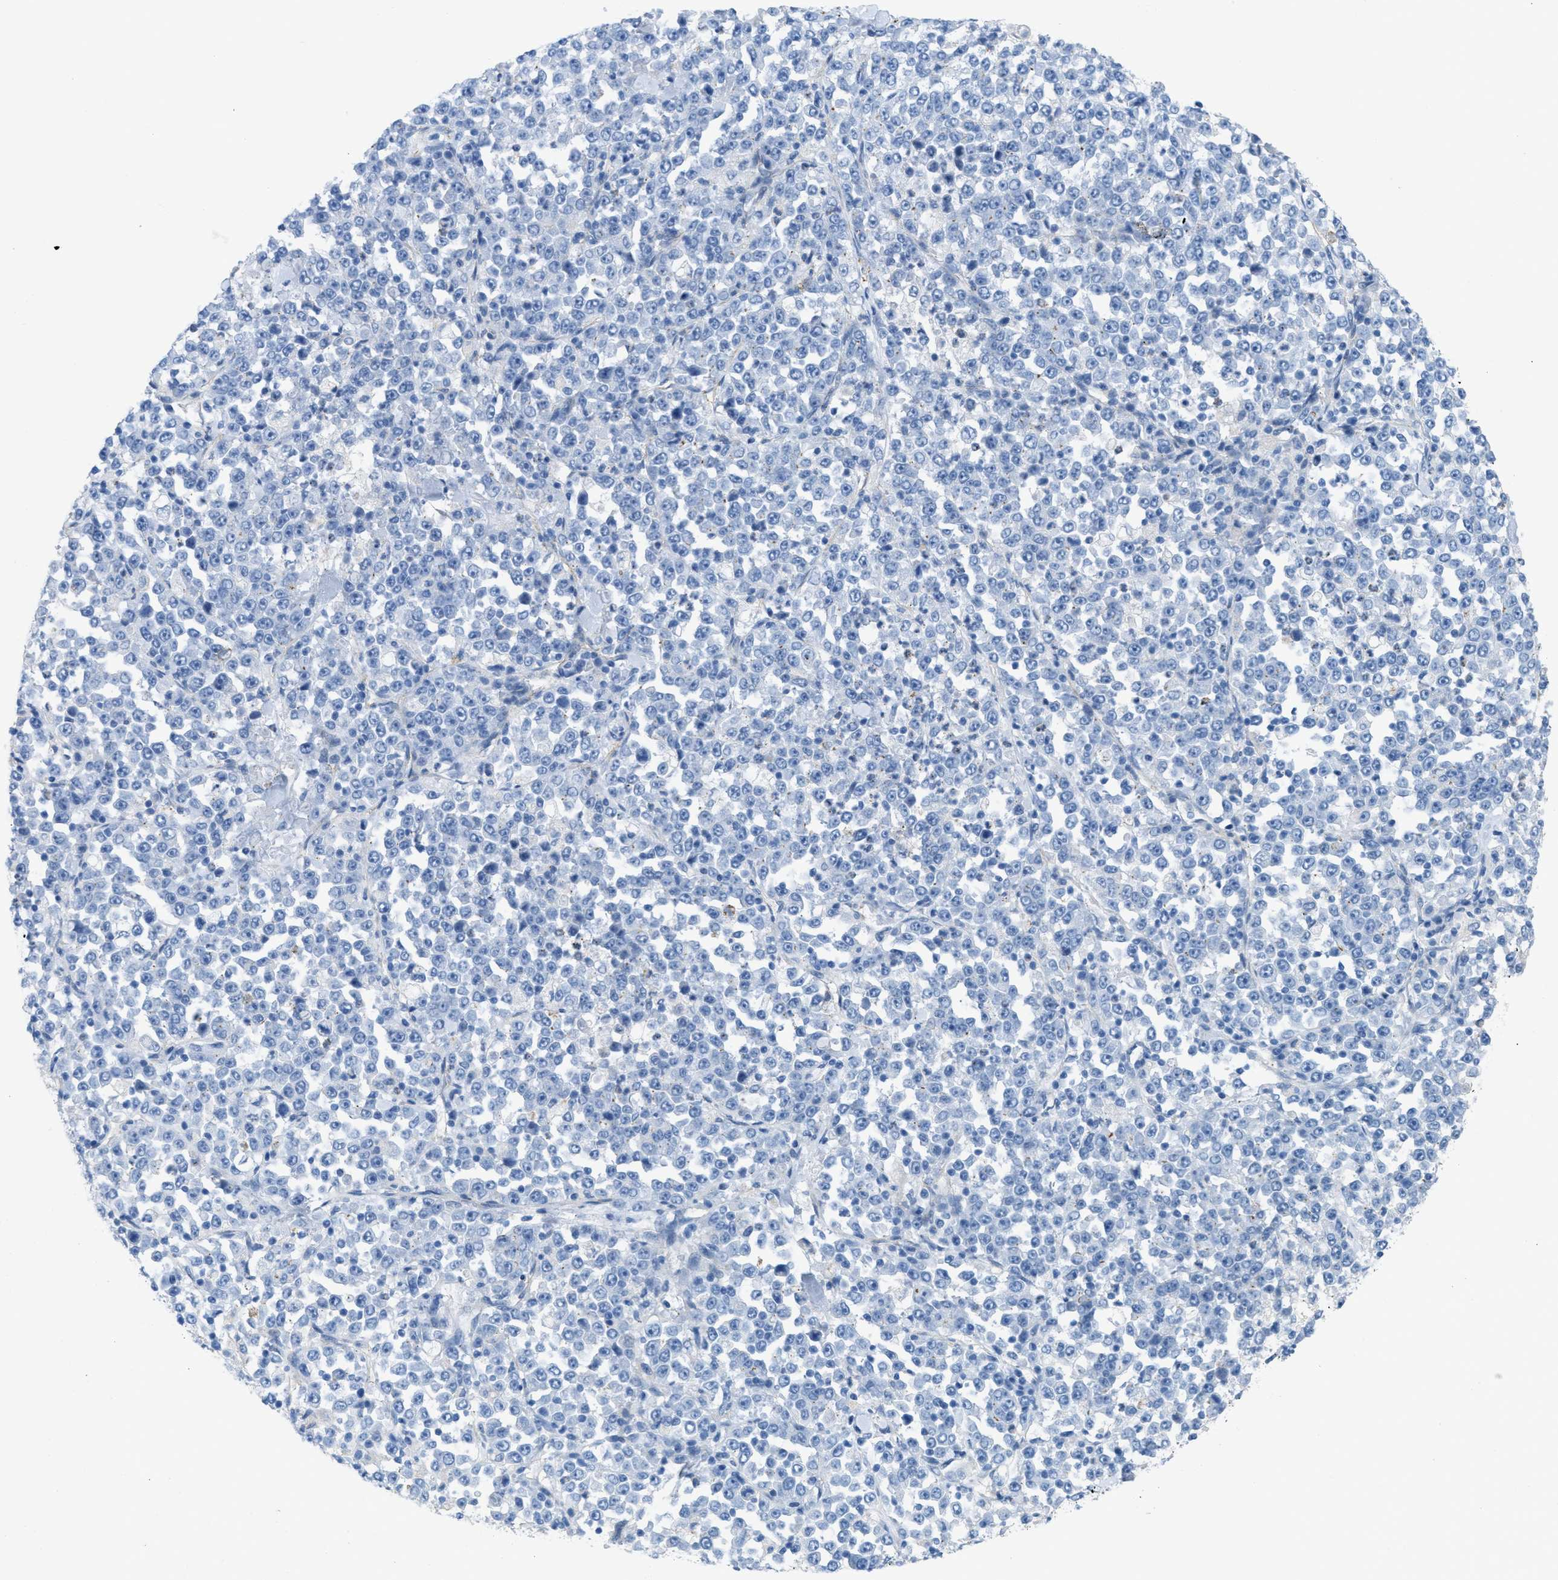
{"staining": {"intensity": "negative", "quantity": "none", "location": "none"}, "tissue": "stomach cancer", "cell_type": "Tumor cells", "image_type": "cancer", "snomed": [{"axis": "morphology", "description": "Normal tissue, NOS"}, {"axis": "morphology", "description": "Adenocarcinoma, NOS"}, {"axis": "topography", "description": "Stomach, upper"}, {"axis": "topography", "description": "Stomach"}], "caption": "Stomach adenocarcinoma was stained to show a protein in brown. There is no significant positivity in tumor cells.", "gene": "CRB3", "patient": {"sex": "male", "age": 59}}